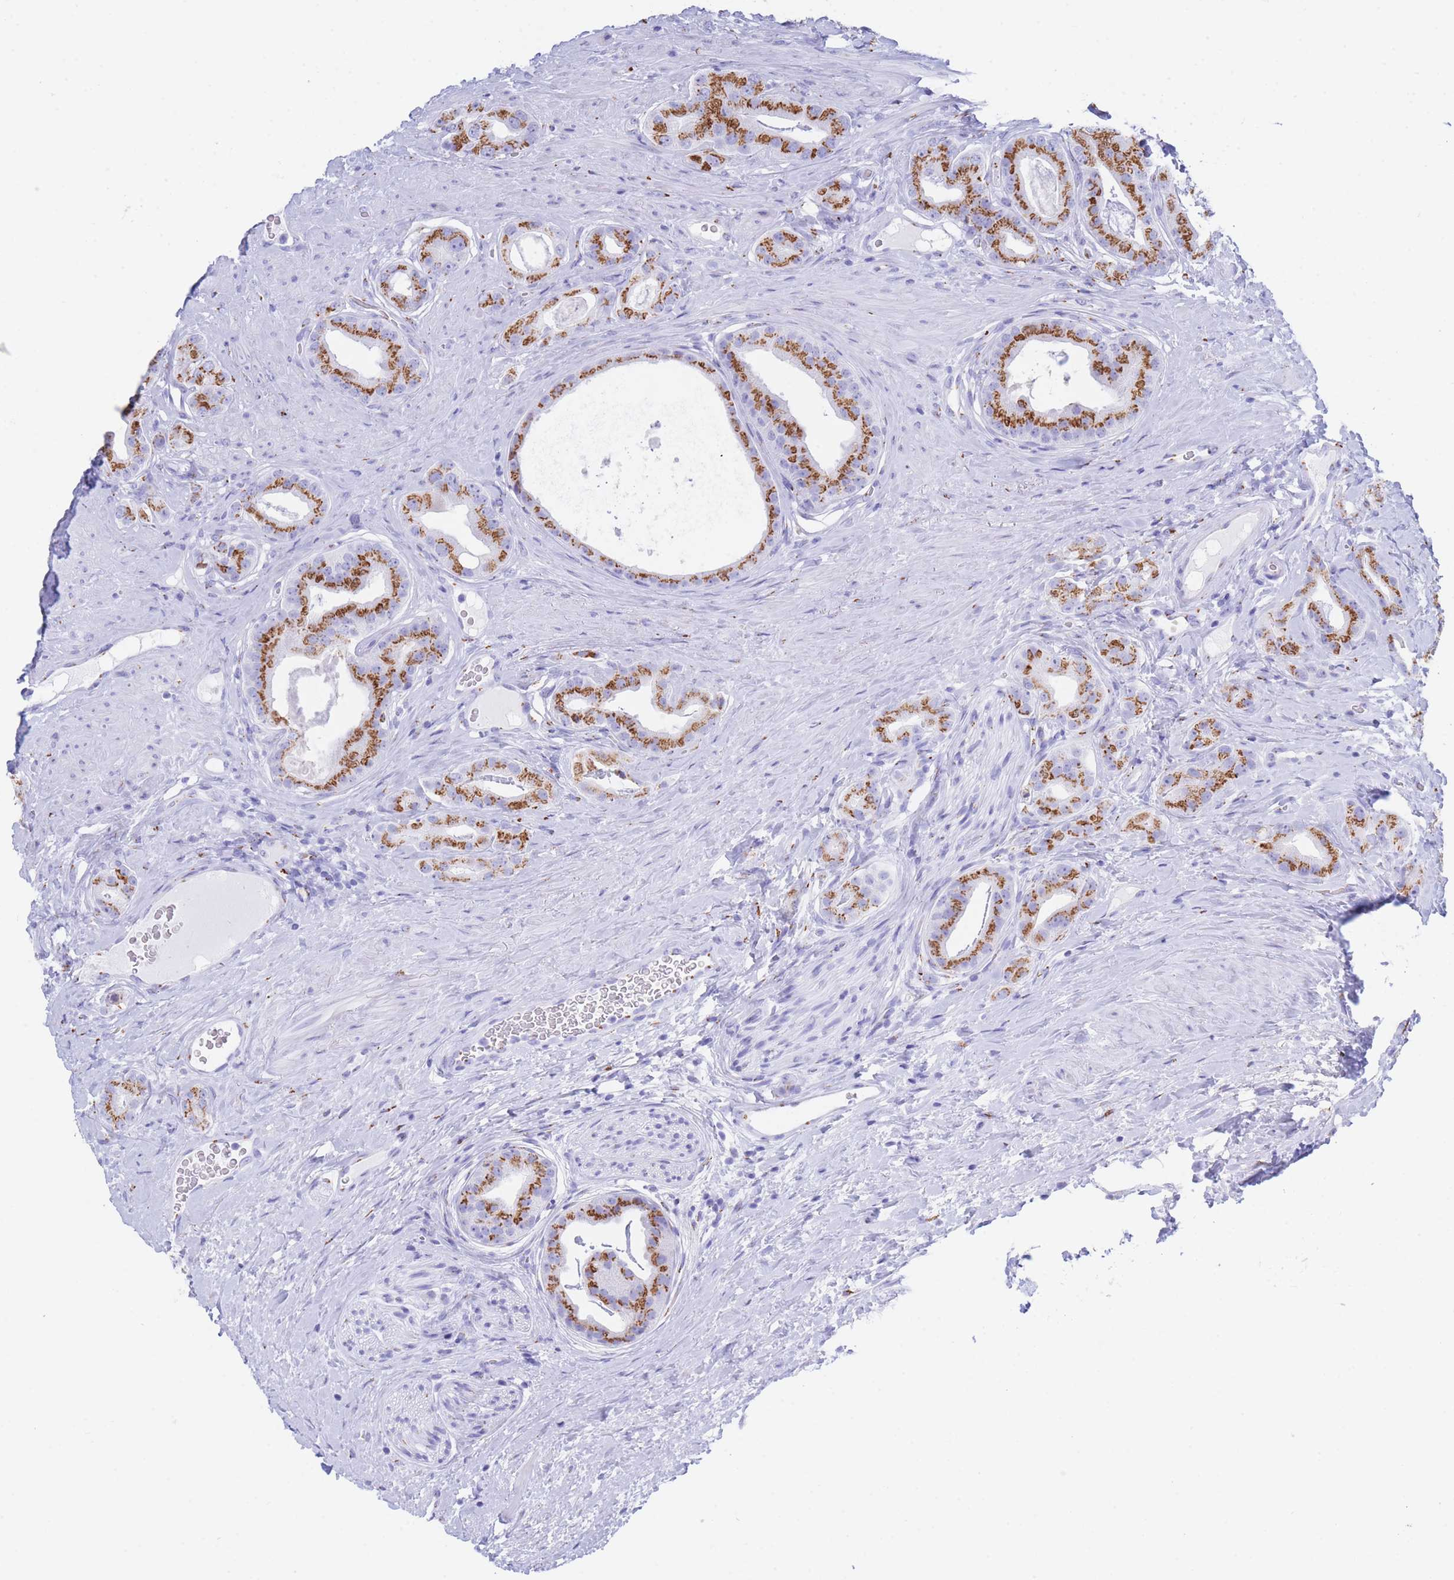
{"staining": {"intensity": "strong", "quantity": ">75%", "location": "cytoplasmic/membranous"}, "tissue": "prostate cancer", "cell_type": "Tumor cells", "image_type": "cancer", "snomed": [{"axis": "morphology", "description": "Adenocarcinoma, High grade"}, {"axis": "topography", "description": "Prostate"}], "caption": "IHC histopathology image of adenocarcinoma (high-grade) (prostate) stained for a protein (brown), which shows high levels of strong cytoplasmic/membranous staining in about >75% of tumor cells.", "gene": "FAM3C", "patient": {"sex": "male", "age": 63}}